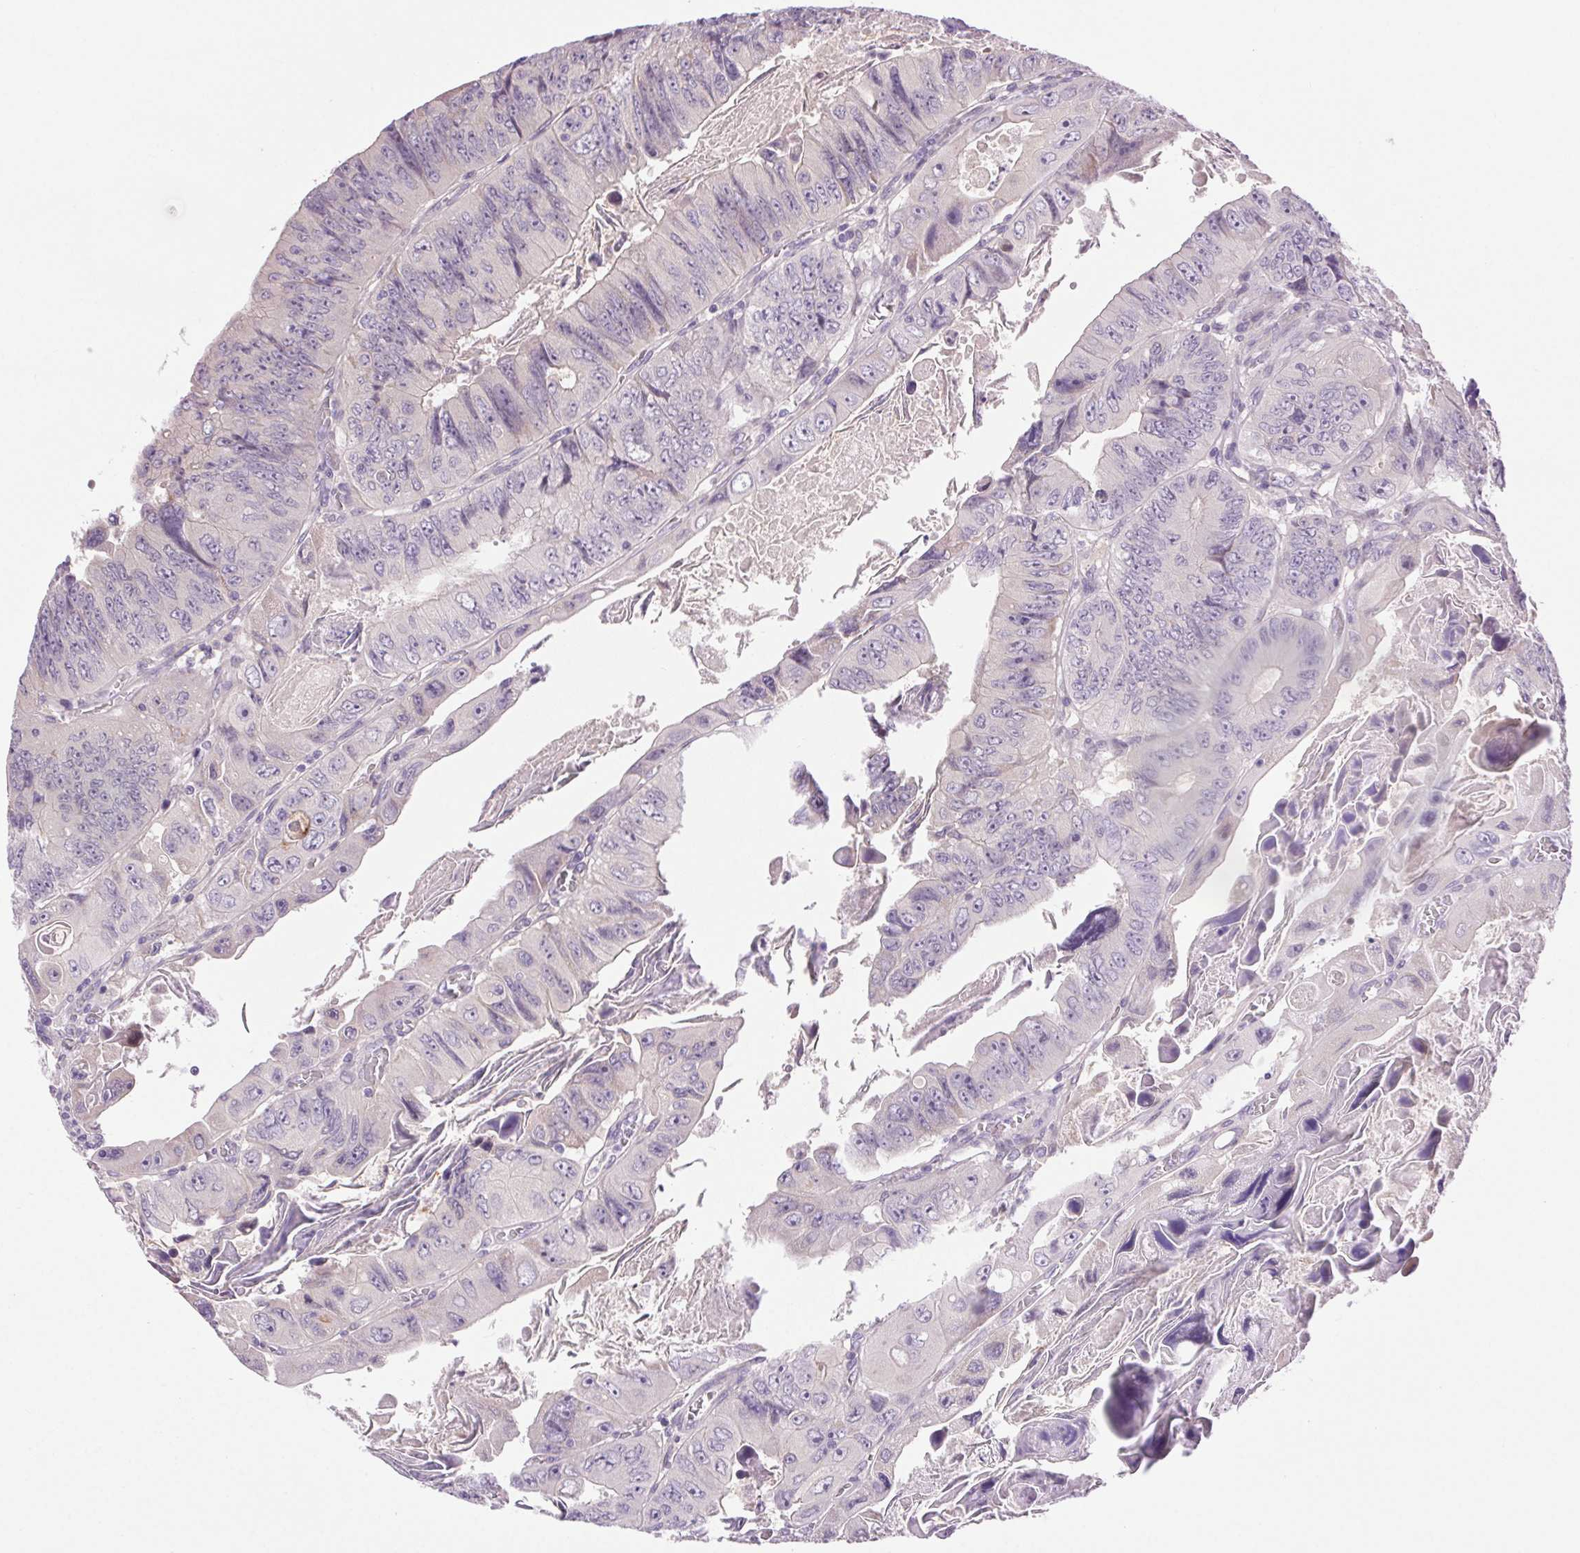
{"staining": {"intensity": "negative", "quantity": "none", "location": "none"}, "tissue": "colorectal cancer", "cell_type": "Tumor cells", "image_type": "cancer", "snomed": [{"axis": "morphology", "description": "Adenocarcinoma, NOS"}, {"axis": "topography", "description": "Colon"}], "caption": "DAB (3,3'-diaminobenzidine) immunohistochemical staining of colorectal cancer (adenocarcinoma) demonstrates no significant staining in tumor cells.", "gene": "SYT11", "patient": {"sex": "female", "age": 84}}